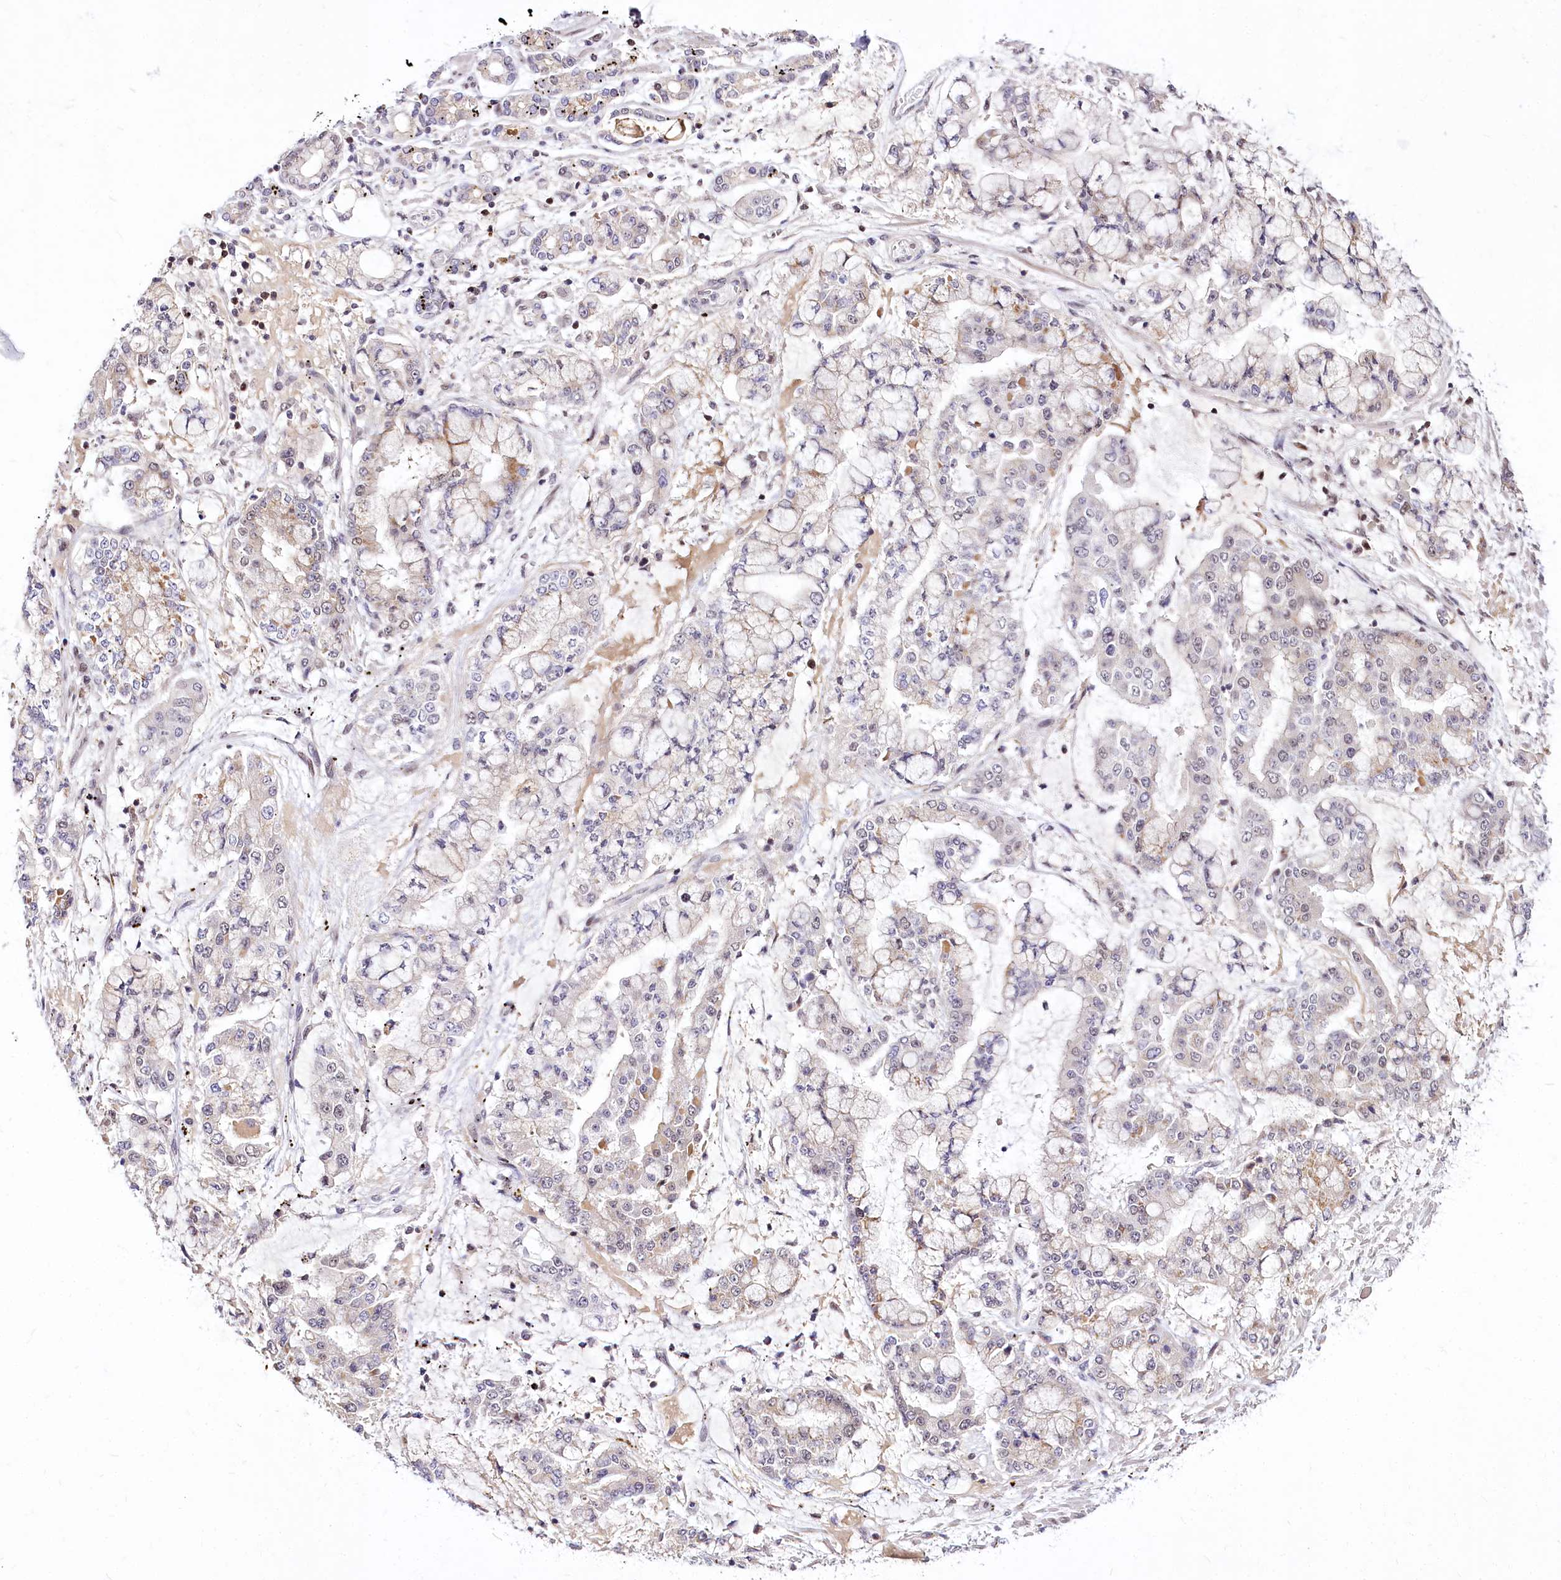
{"staining": {"intensity": "negative", "quantity": "none", "location": "none"}, "tissue": "stomach cancer", "cell_type": "Tumor cells", "image_type": "cancer", "snomed": [{"axis": "morphology", "description": "Normal tissue, NOS"}, {"axis": "morphology", "description": "Adenocarcinoma, NOS"}, {"axis": "topography", "description": "Stomach, upper"}, {"axis": "topography", "description": "Stomach"}], "caption": "Immunohistochemistry of stomach adenocarcinoma reveals no expression in tumor cells. (Brightfield microscopy of DAB IHC at high magnification).", "gene": "POLA2", "patient": {"sex": "male", "age": 76}}